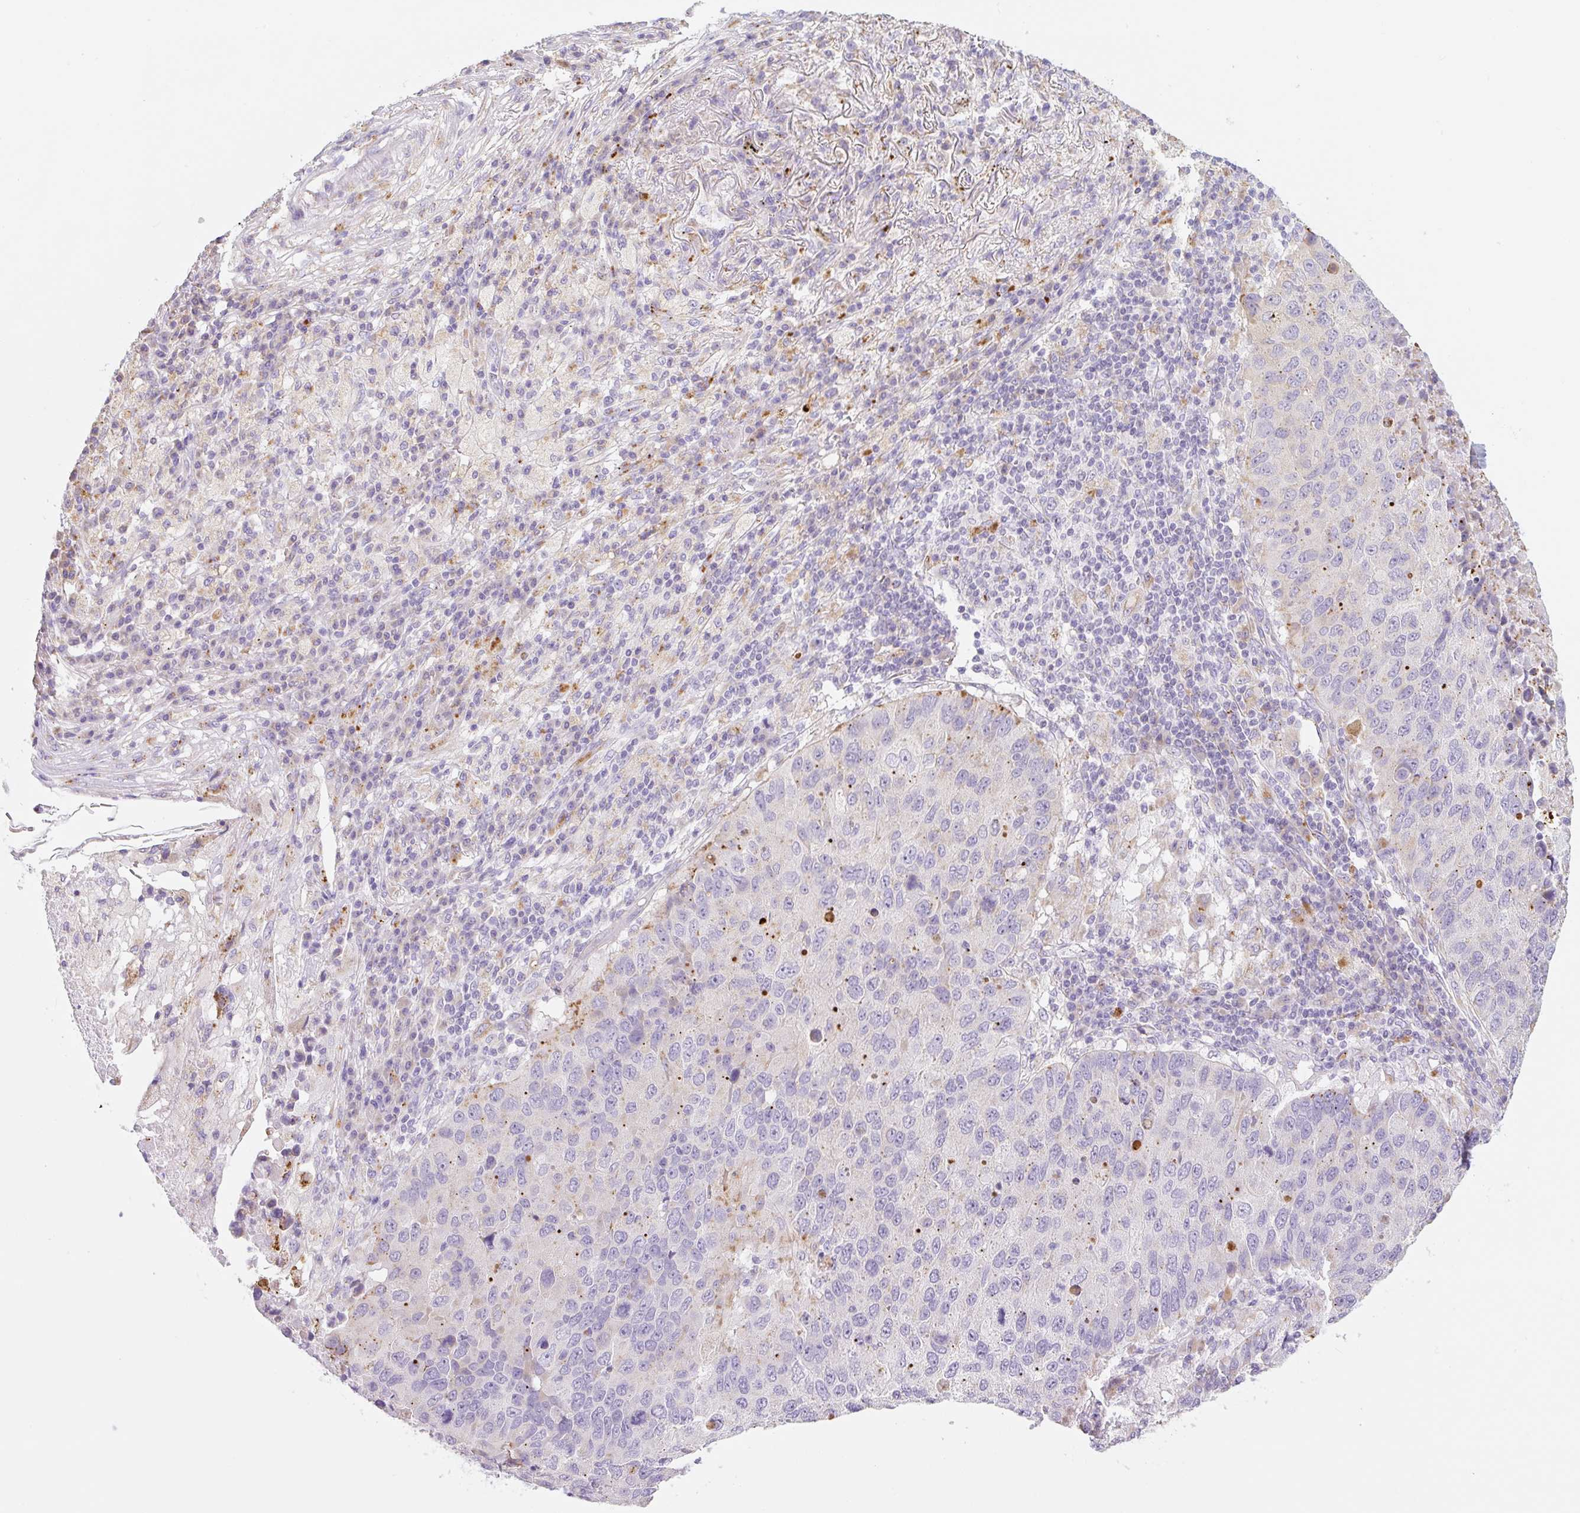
{"staining": {"intensity": "moderate", "quantity": "<25%", "location": "cytoplasmic/membranous"}, "tissue": "lung cancer", "cell_type": "Tumor cells", "image_type": "cancer", "snomed": [{"axis": "morphology", "description": "Squamous cell carcinoma, NOS"}, {"axis": "topography", "description": "Lung"}], "caption": "Tumor cells exhibit moderate cytoplasmic/membranous staining in approximately <25% of cells in lung cancer.", "gene": "CLEC3A", "patient": {"sex": "male", "age": 73}}